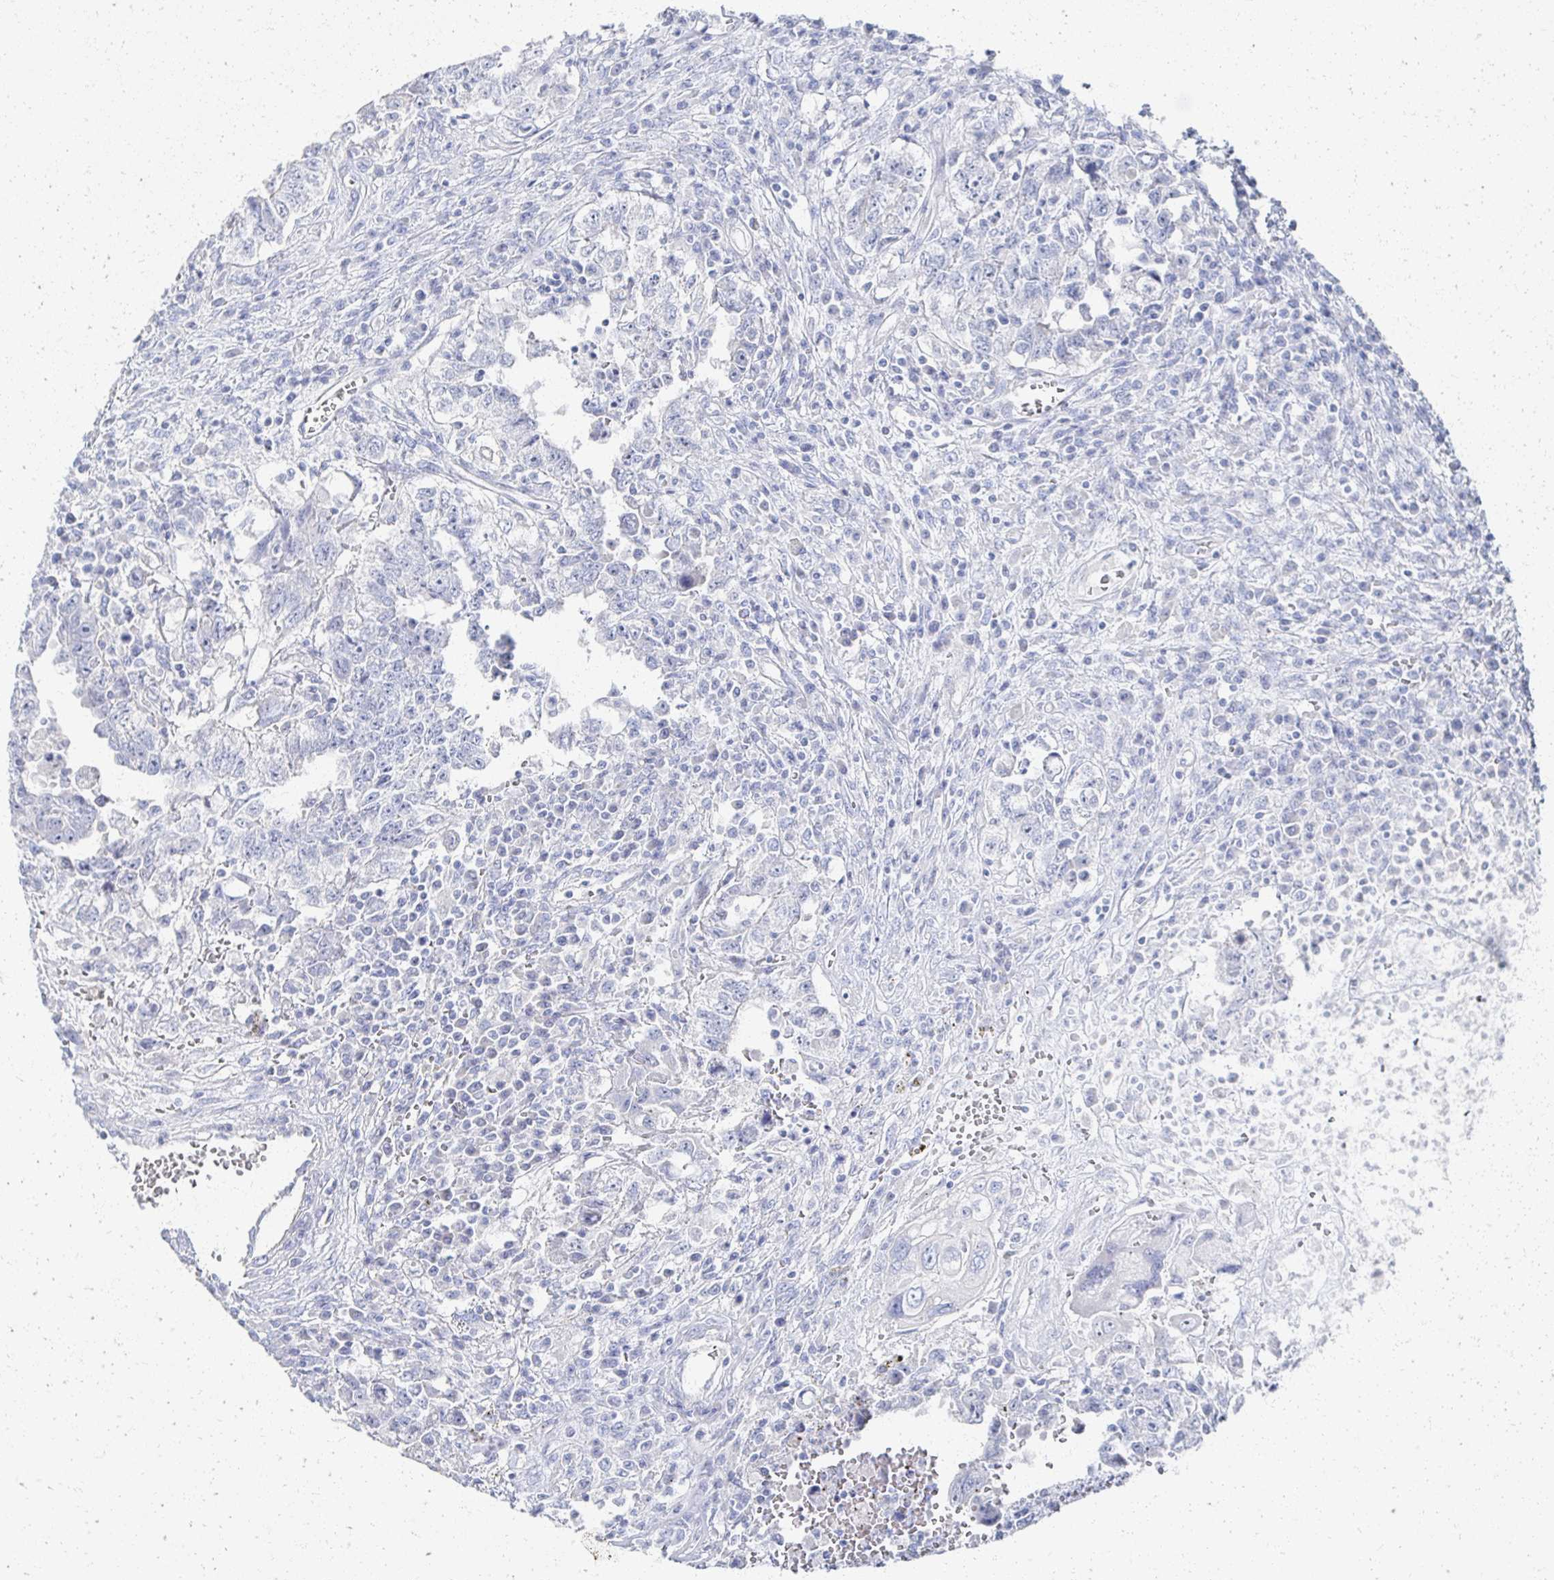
{"staining": {"intensity": "negative", "quantity": "none", "location": "none"}, "tissue": "testis cancer", "cell_type": "Tumor cells", "image_type": "cancer", "snomed": [{"axis": "morphology", "description": "Carcinoma, Embryonal, NOS"}, {"axis": "topography", "description": "Testis"}], "caption": "IHC histopathology image of testis embryonal carcinoma stained for a protein (brown), which demonstrates no expression in tumor cells. (DAB IHC with hematoxylin counter stain).", "gene": "PRR20A", "patient": {"sex": "male", "age": 26}}